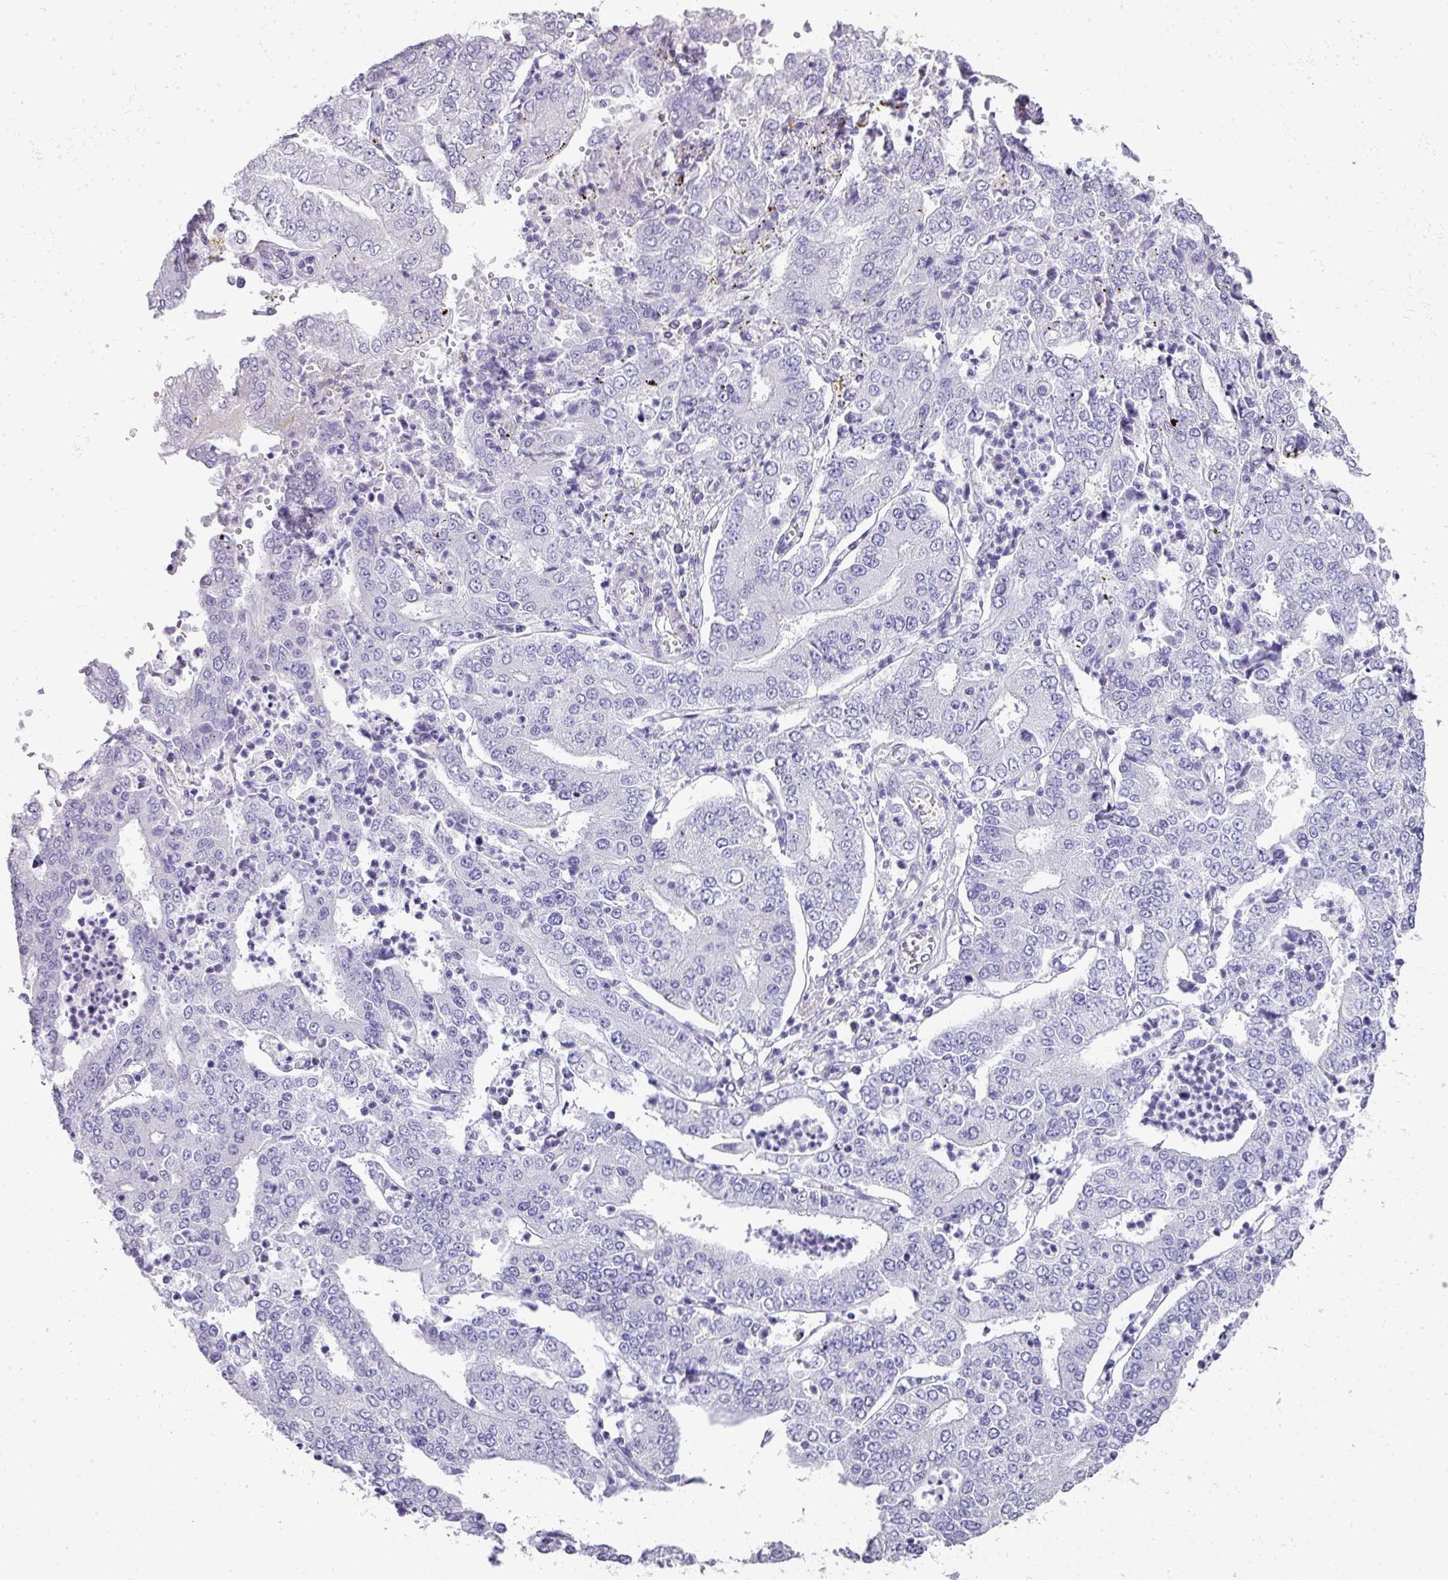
{"staining": {"intensity": "negative", "quantity": "none", "location": "none"}, "tissue": "stomach cancer", "cell_type": "Tumor cells", "image_type": "cancer", "snomed": [{"axis": "morphology", "description": "Adenocarcinoma, NOS"}, {"axis": "topography", "description": "Stomach"}], "caption": "Immunohistochemical staining of human adenocarcinoma (stomach) displays no significant positivity in tumor cells.", "gene": "GLI4", "patient": {"sex": "male", "age": 76}}